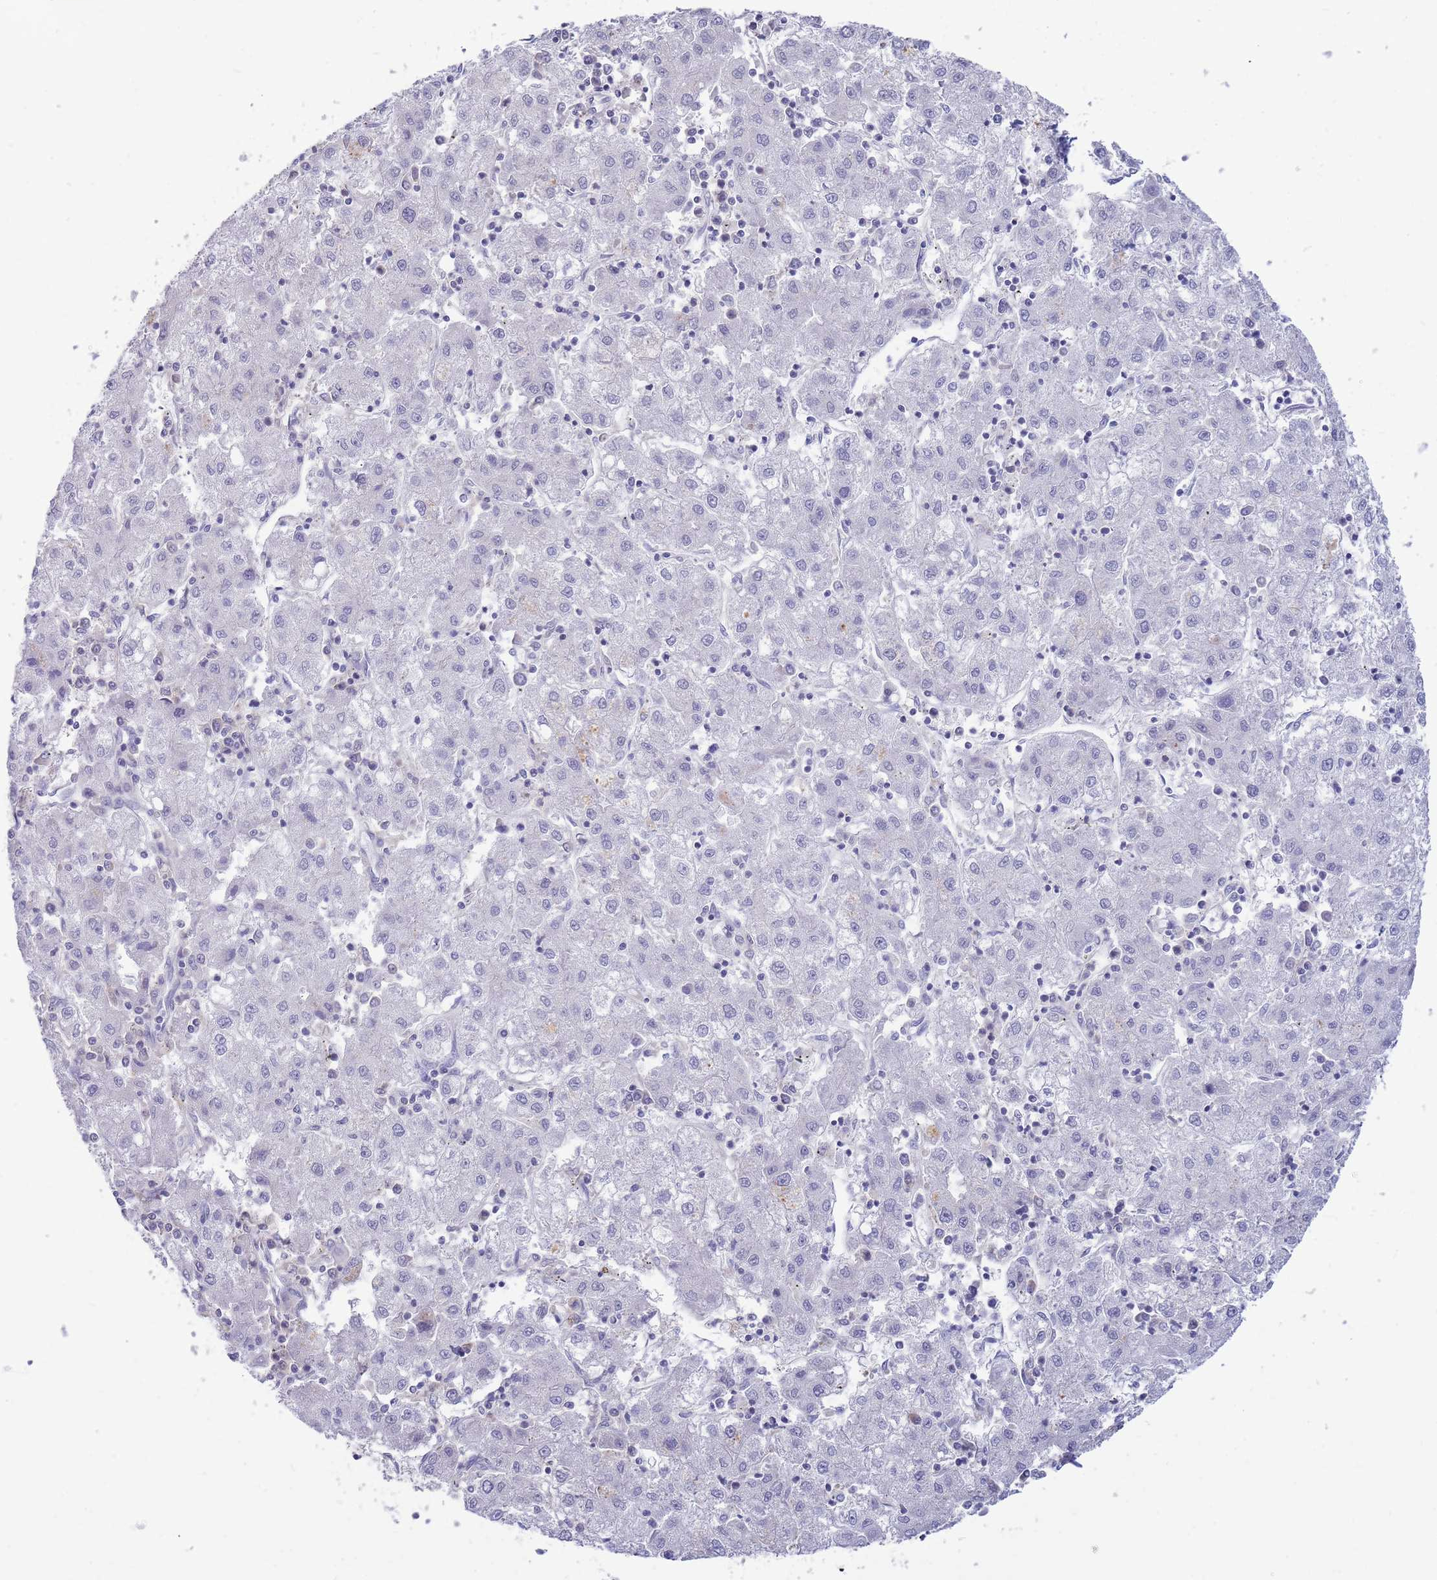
{"staining": {"intensity": "negative", "quantity": "none", "location": "none"}, "tissue": "liver cancer", "cell_type": "Tumor cells", "image_type": "cancer", "snomed": [{"axis": "morphology", "description": "Carcinoma, Hepatocellular, NOS"}, {"axis": "topography", "description": "Liver"}], "caption": "A photomicrograph of human liver cancer (hepatocellular carcinoma) is negative for staining in tumor cells.", "gene": "AP5S1", "patient": {"sex": "male", "age": 72}}